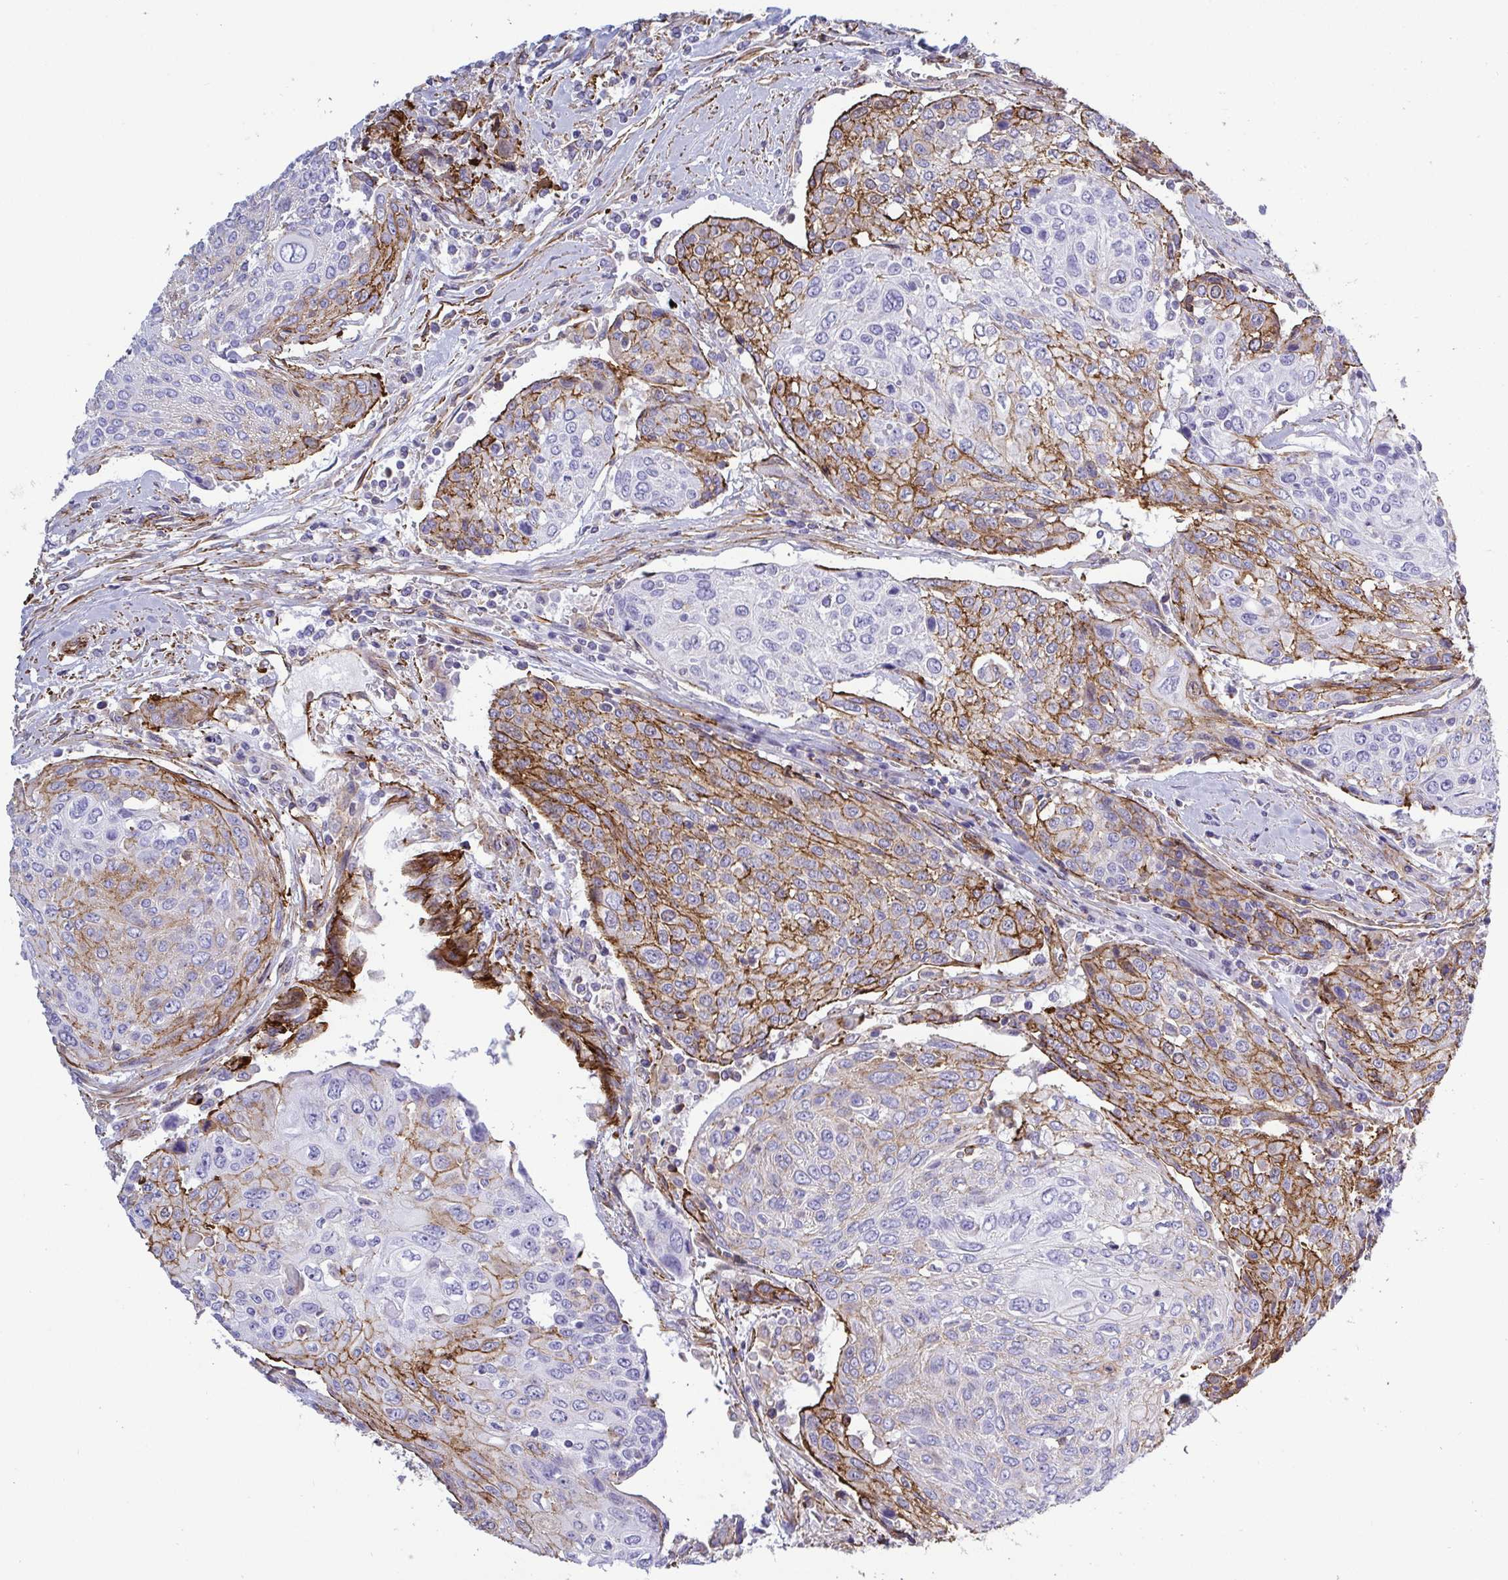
{"staining": {"intensity": "strong", "quantity": "25%-75%", "location": "cytoplasmic/membranous"}, "tissue": "urothelial cancer", "cell_type": "Tumor cells", "image_type": "cancer", "snomed": [{"axis": "morphology", "description": "Urothelial carcinoma, High grade"}, {"axis": "topography", "description": "Urinary bladder"}], "caption": "Immunohistochemistry (IHC) staining of urothelial cancer, which displays high levels of strong cytoplasmic/membranous positivity in approximately 25%-75% of tumor cells indicating strong cytoplasmic/membranous protein expression. The staining was performed using DAB (brown) for protein detection and nuclei were counterstained in hematoxylin (blue).", "gene": "LIMA1", "patient": {"sex": "female", "age": 70}}